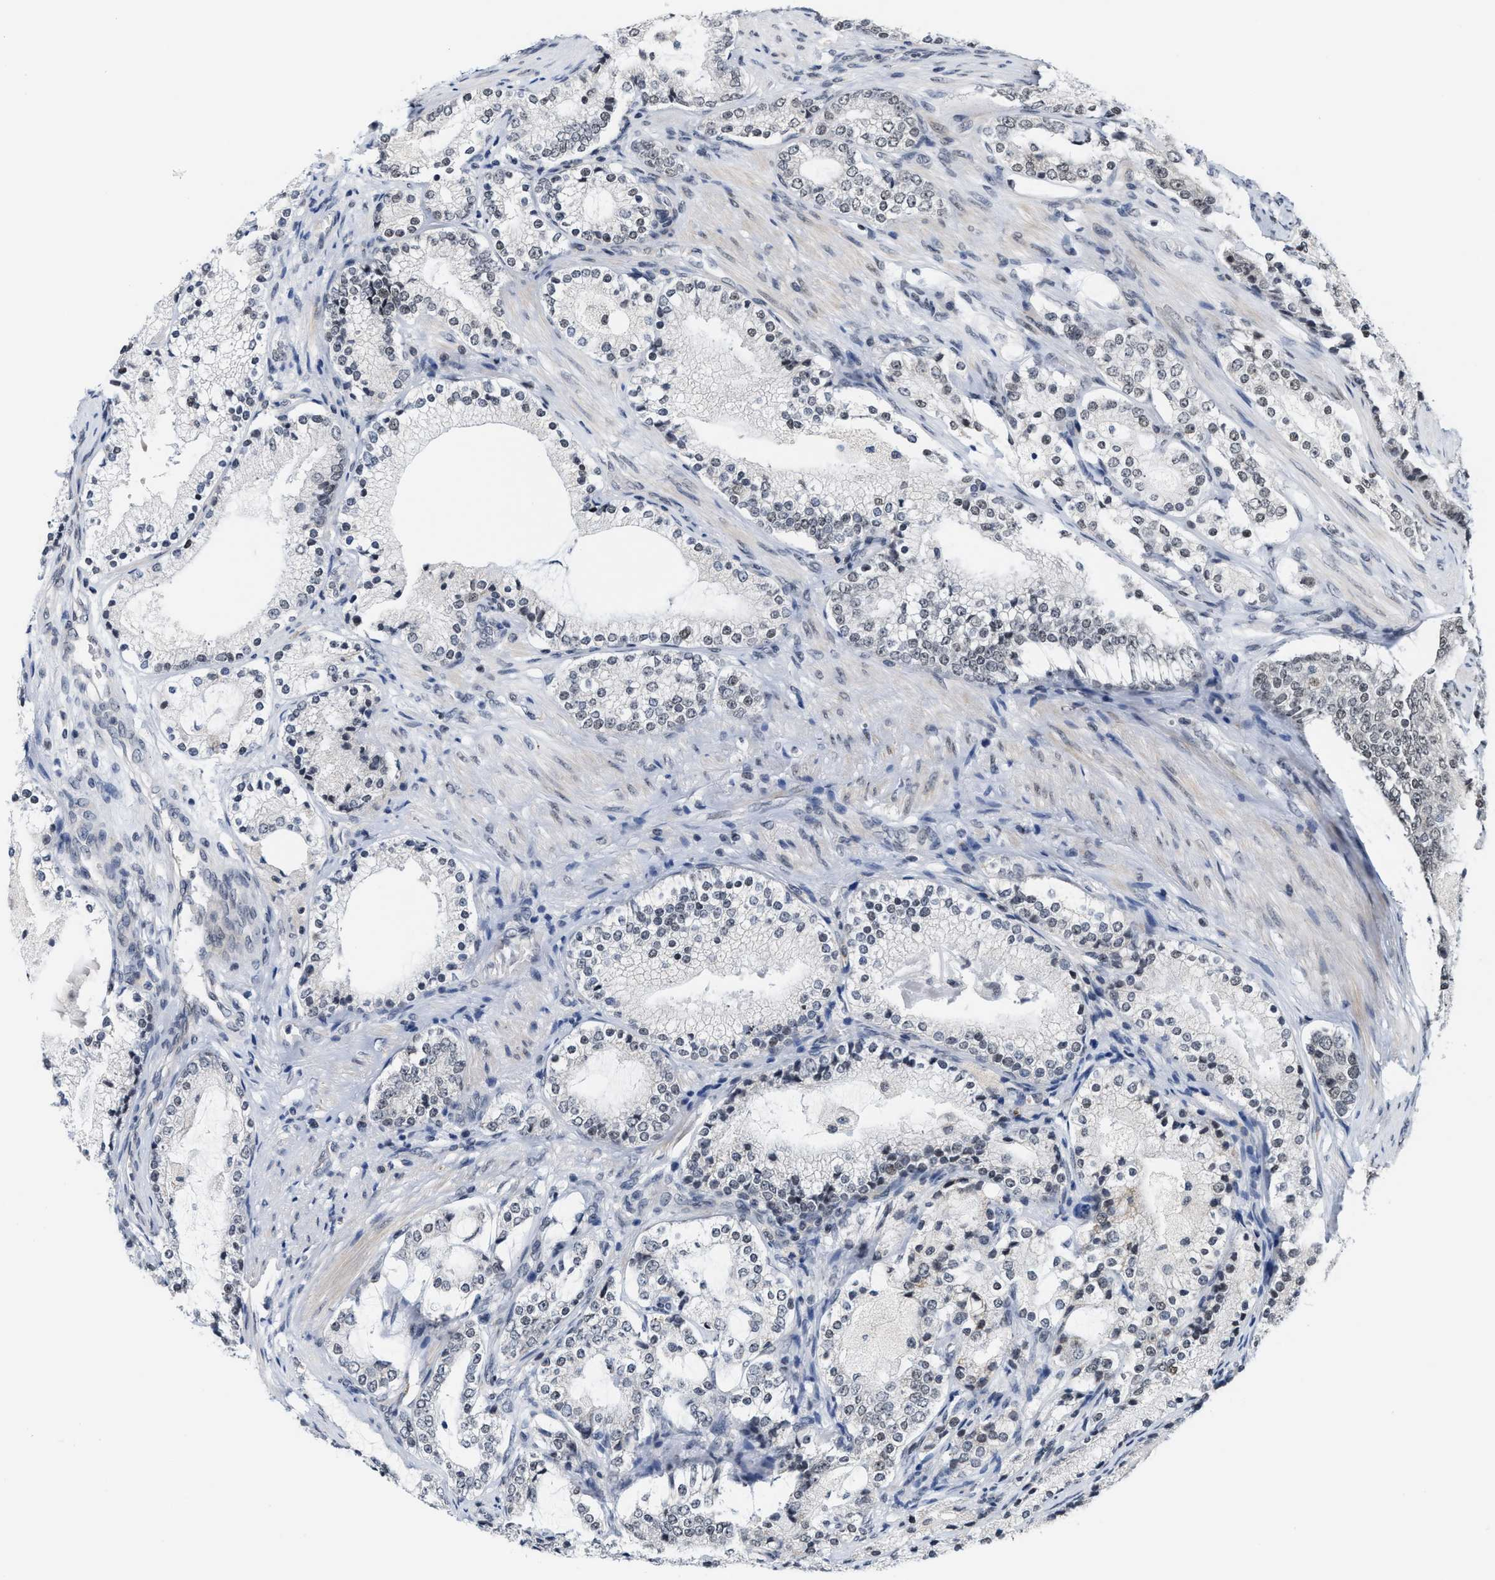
{"staining": {"intensity": "negative", "quantity": "none", "location": "none"}, "tissue": "prostate cancer", "cell_type": "Tumor cells", "image_type": "cancer", "snomed": [{"axis": "morphology", "description": "Adenocarcinoma, High grade"}, {"axis": "topography", "description": "Prostate"}], "caption": "An IHC micrograph of prostate adenocarcinoma (high-grade) is shown. There is no staining in tumor cells of prostate adenocarcinoma (high-grade).", "gene": "ANKRD6", "patient": {"sex": "male", "age": 63}}